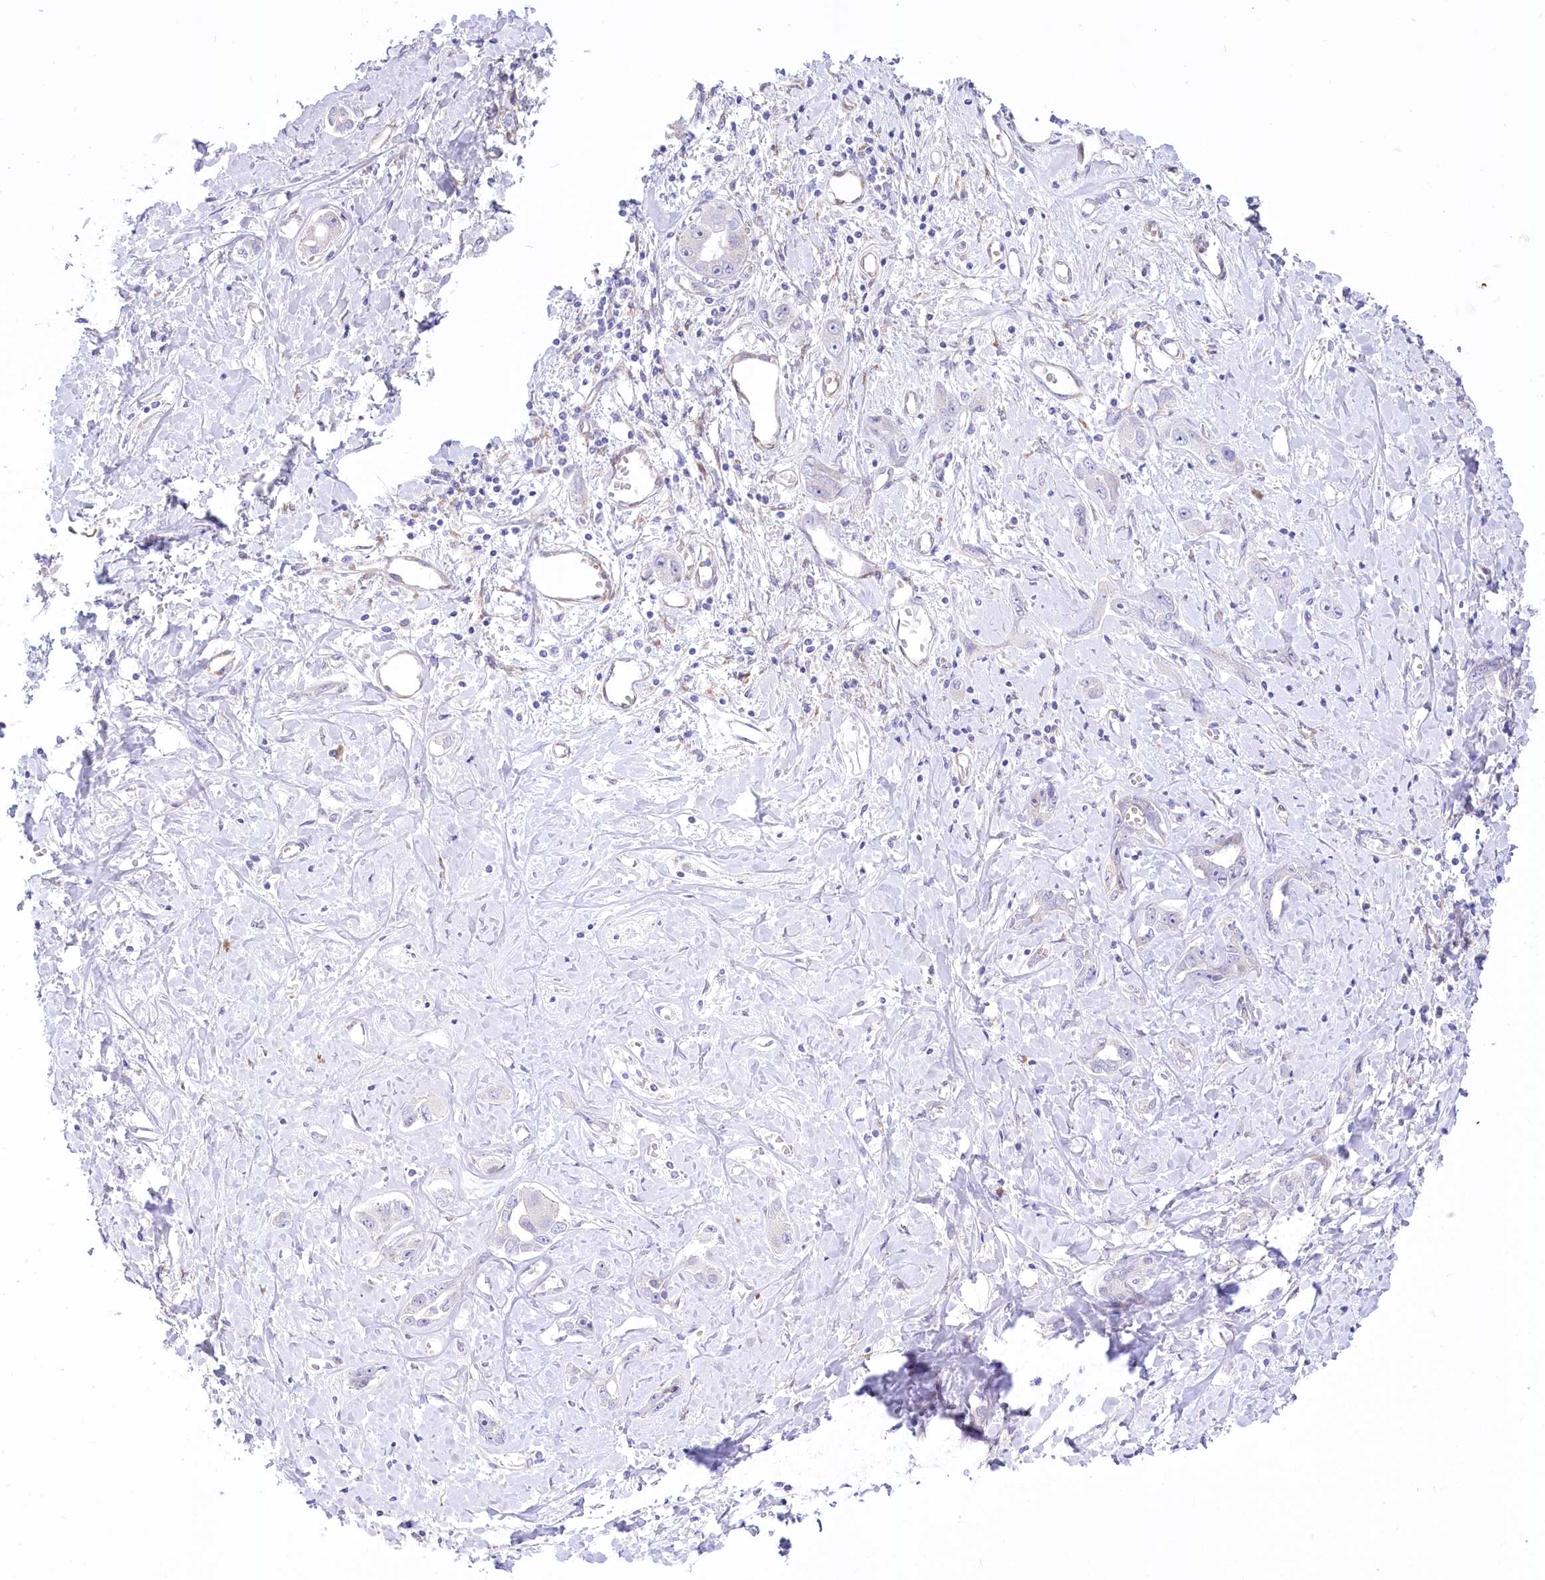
{"staining": {"intensity": "negative", "quantity": "none", "location": "none"}, "tissue": "liver cancer", "cell_type": "Tumor cells", "image_type": "cancer", "snomed": [{"axis": "morphology", "description": "Cholangiocarcinoma"}, {"axis": "topography", "description": "Liver"}], "caption": "High power microscopy histopathology image of an IHC image of liver cancer (cholangiocarcinoma), revealing no significant positivity in tumor cells.", "gene": "STT3B", "patient": {"sex": "male", "age": 59}}